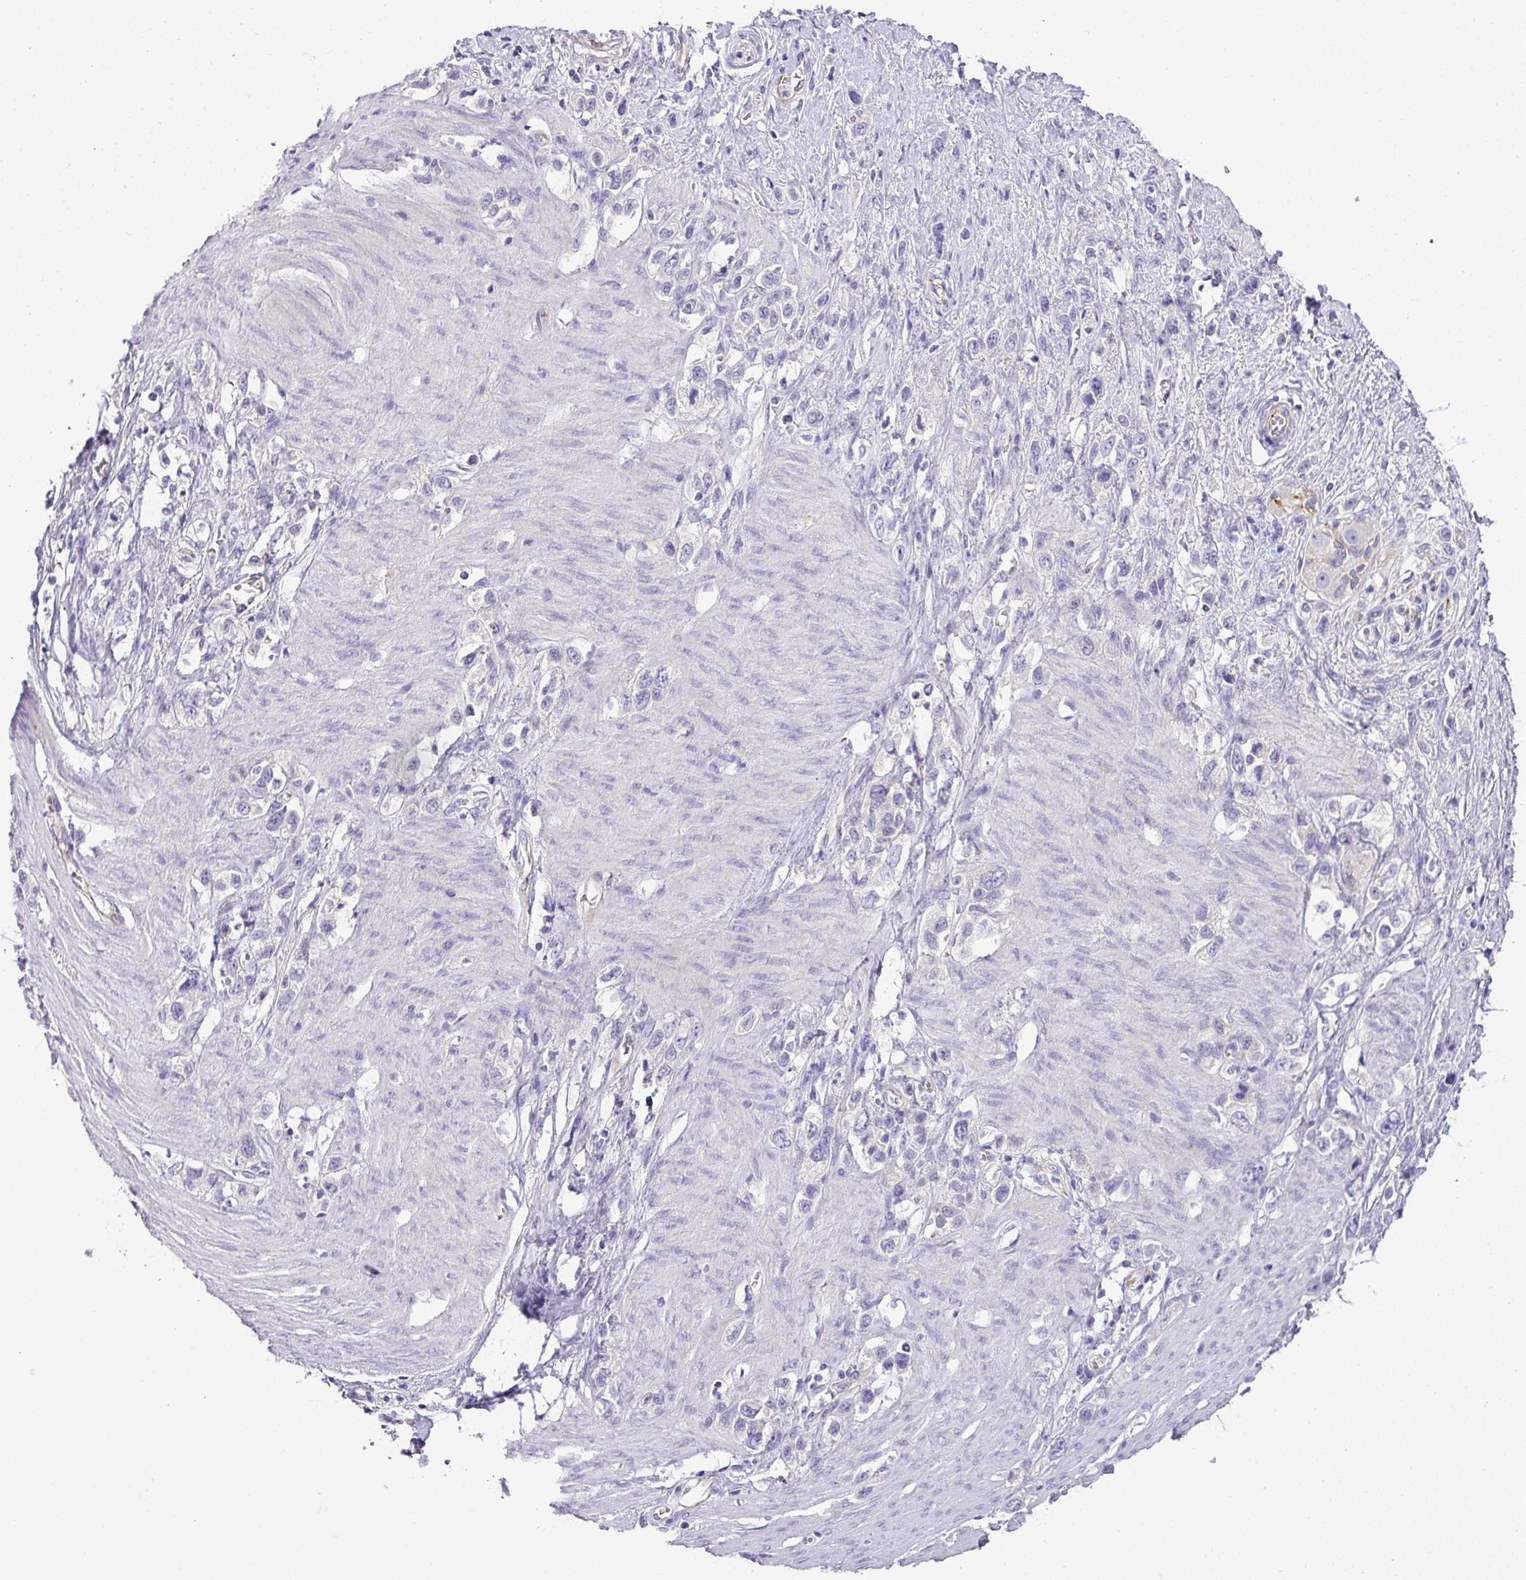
{"staining": {"intensity": "negative", "quantity": "none", "location": "none"}, "tissue": "stomach cancer", "cell_type": "Tumor cells", "image_type": "cancer", "snomed": [{"axis": "morphology", "description": "Adenocarcinoma, NOS"}, {"axis": "topography", "description": "Stomach"}], "caption": "Human stomach cancer stained for a protein using immunohistochemistry reveals no staining in tumor cells.", "gene": "ENSG00000273748", "patient": {"sex": "female", "age": 65}}